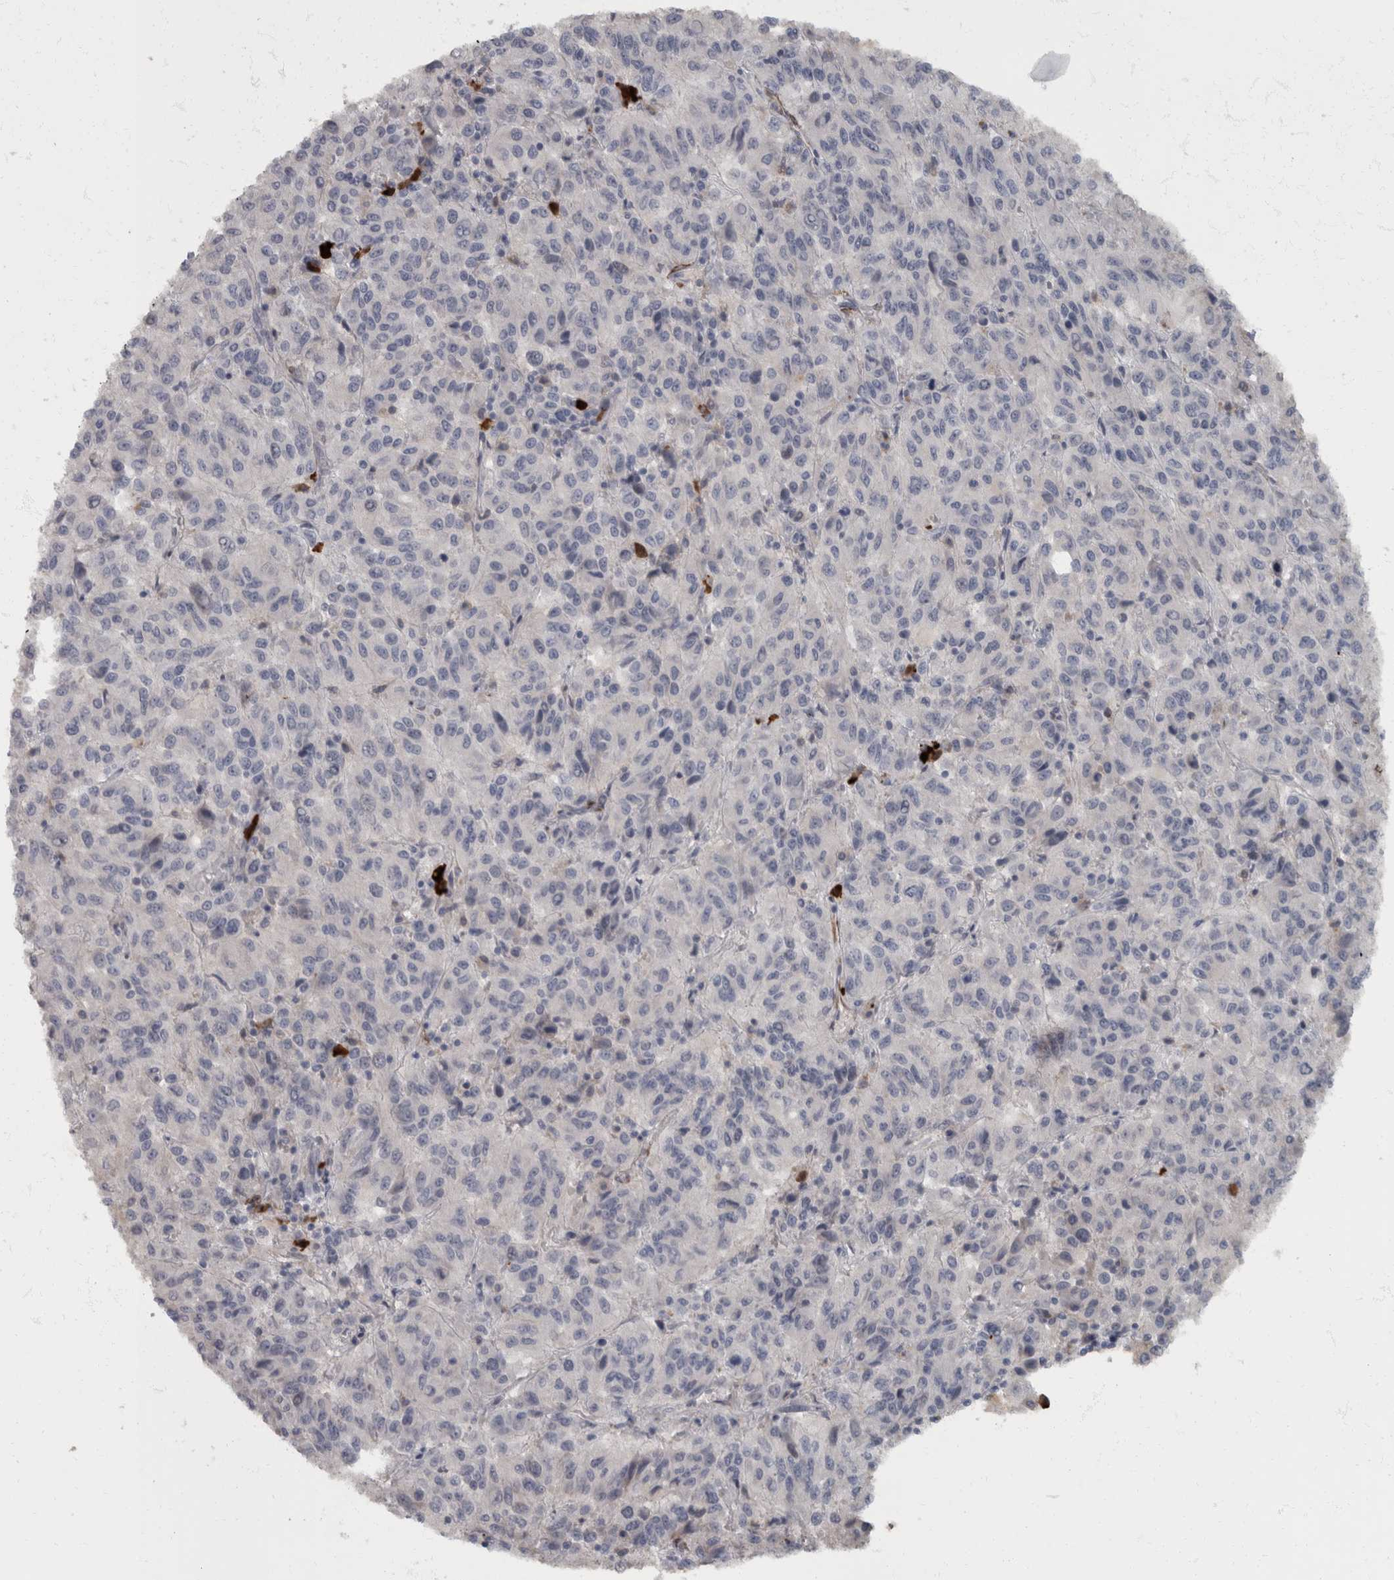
{"staining": {"intensity": "negative", "quantity": "none", "location": "none"}, "tissue": "melanoma", "cell_type": "Tumor cells", "image_type": "cancer", "snomed": [{"axis": "morphology", "description": "Malignant melanoma, Metastatic site"}, {"axis": "topography", "description": "Lung"}], "caption": "Tumor cells show no significant protein positivity in malignant melanoma (metastatic site).", "gene": "MASTL", "patient": {"sex": "male", "age": 64}}